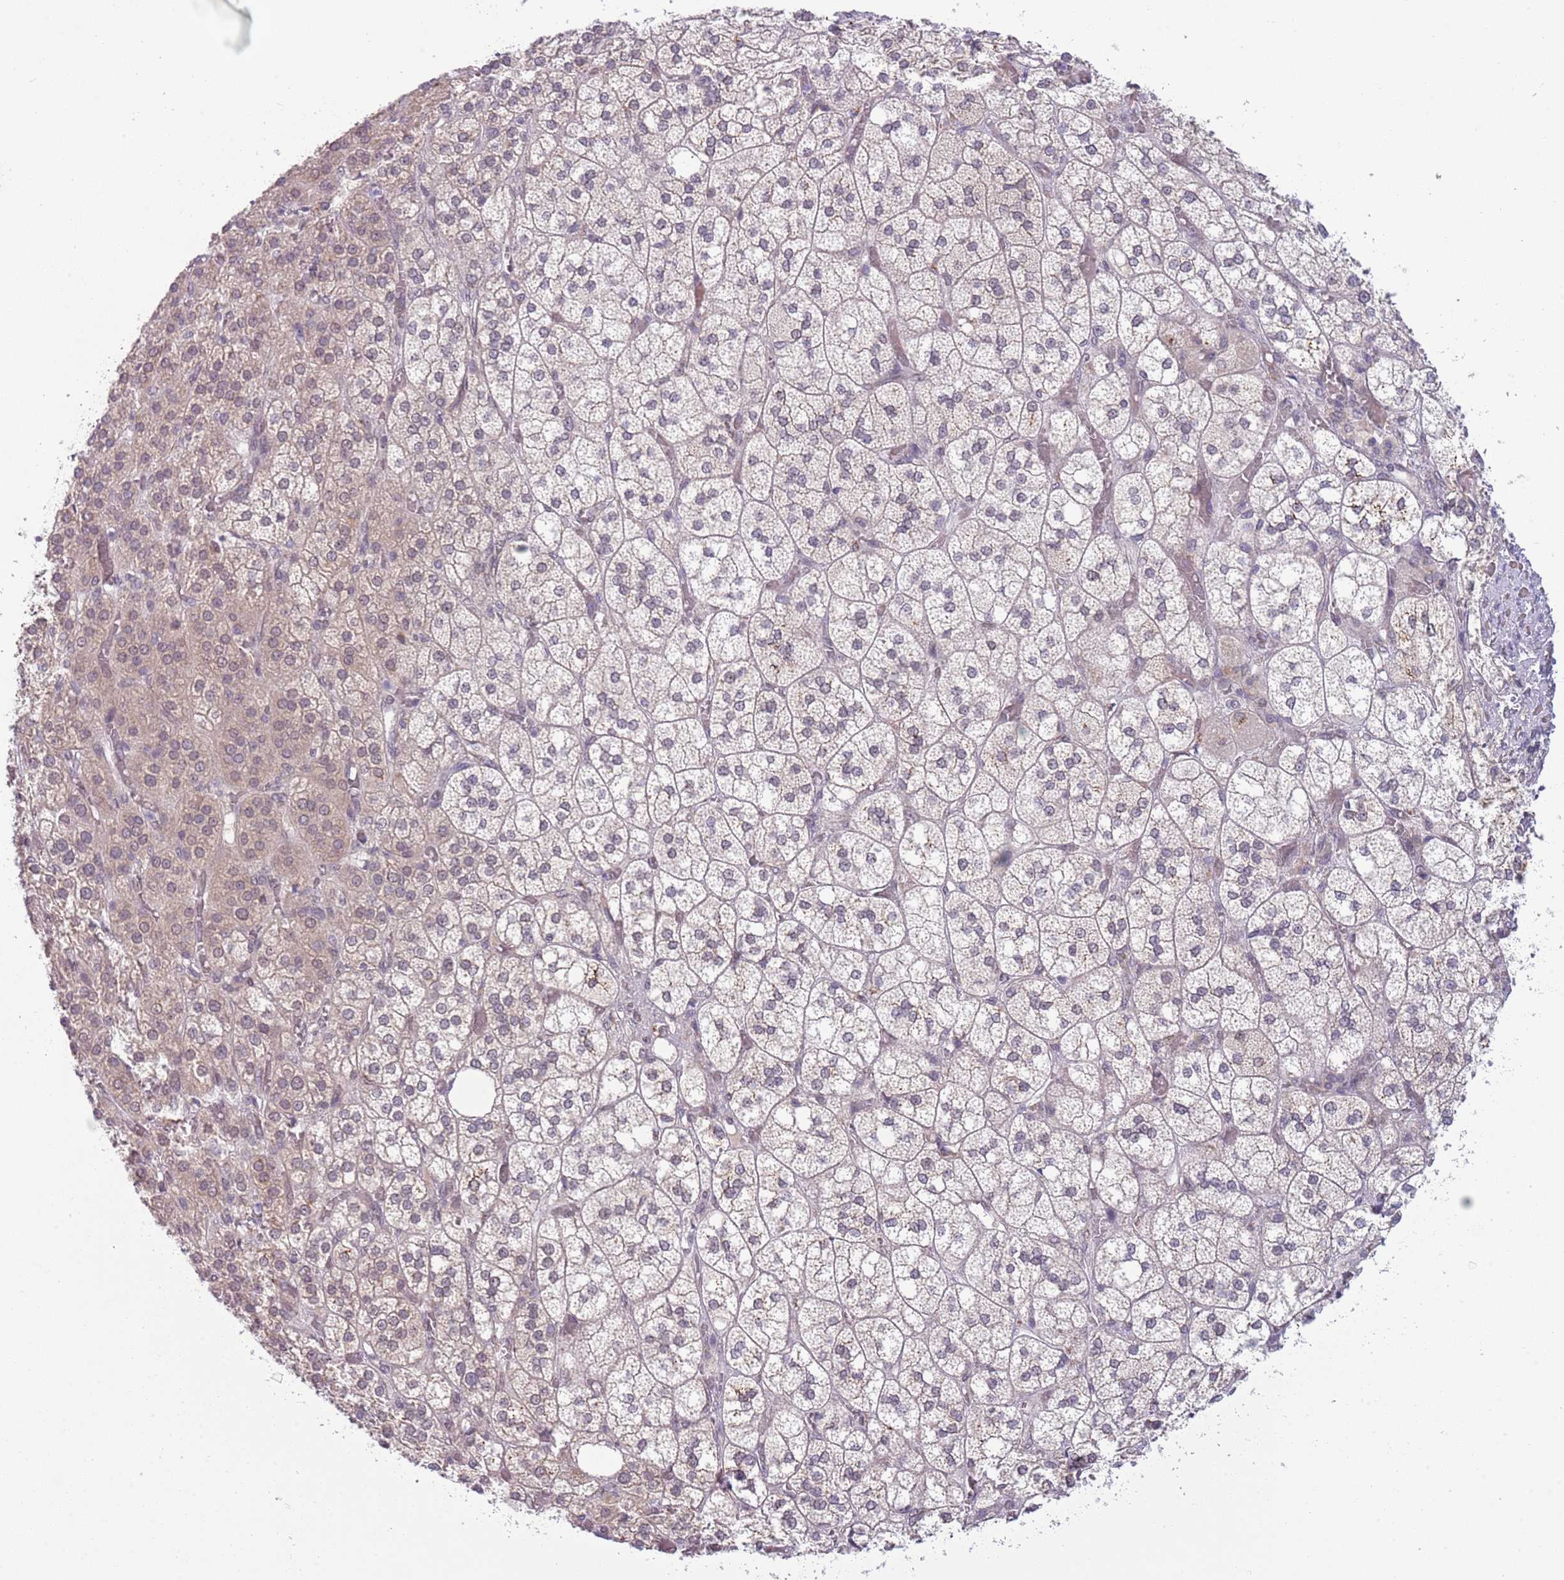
{"staining": {"intensity": "weak", "quantity": "25%-75%", "location": "cytoplasmic/membranous"}, "tissue": "adrenal gland", "cell_type": "Glandular cells", "image_type": "normal", "snomed": [{"axis": "morphology", "description": "Normal tissue, NOS"}, {"axis": "topography", "description": "Adrenal gland"}], "caption": "Immunohistochemical staining of normal human adrenal gland shows low levels of weak cytoplasmic/membranous expression in about 25%-75% of glandular cells. (DAB IHC with brightfield microscopy, high magnification).", "gene": "TM2D1", "patient": {"sex": "male", "age": 61}}